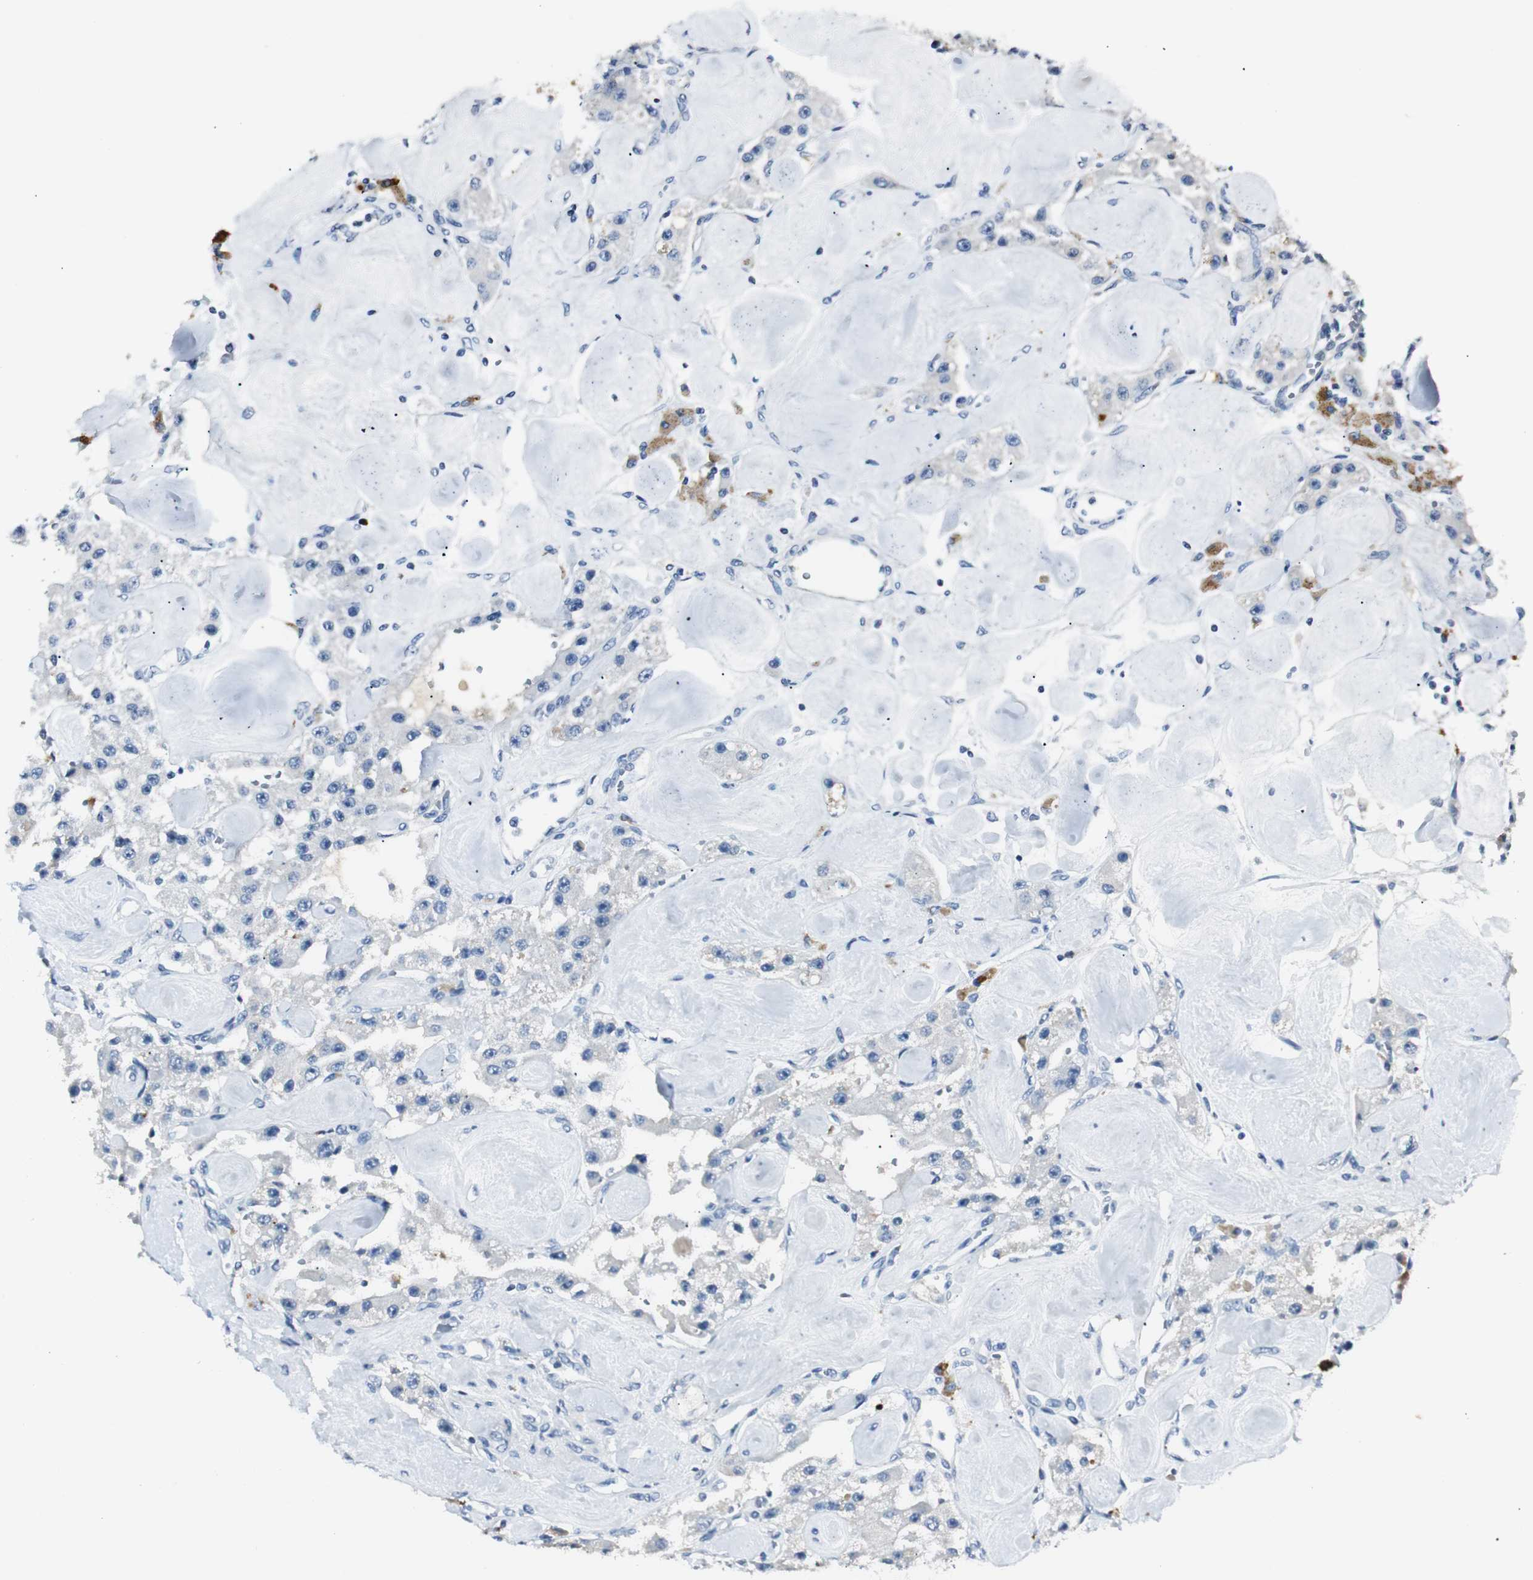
{"staining": {"intensity": "negative", "quantity": "none", "location": "none"}, "tissue": "carcinoid", "cell_type": "Tumor cells", "image_type": "cancer", "snomed": [{"axis": "morphology", "description": "Carcinoid, malignant, NOS"}, {"axis": "topography", "description": "Pancreas"}], "caption": "Protein analysis of carcinoid reveals no significant positivity in tumor cells.", "gene": "LRP2", "patient": {"sex": "male", "age": 41}}